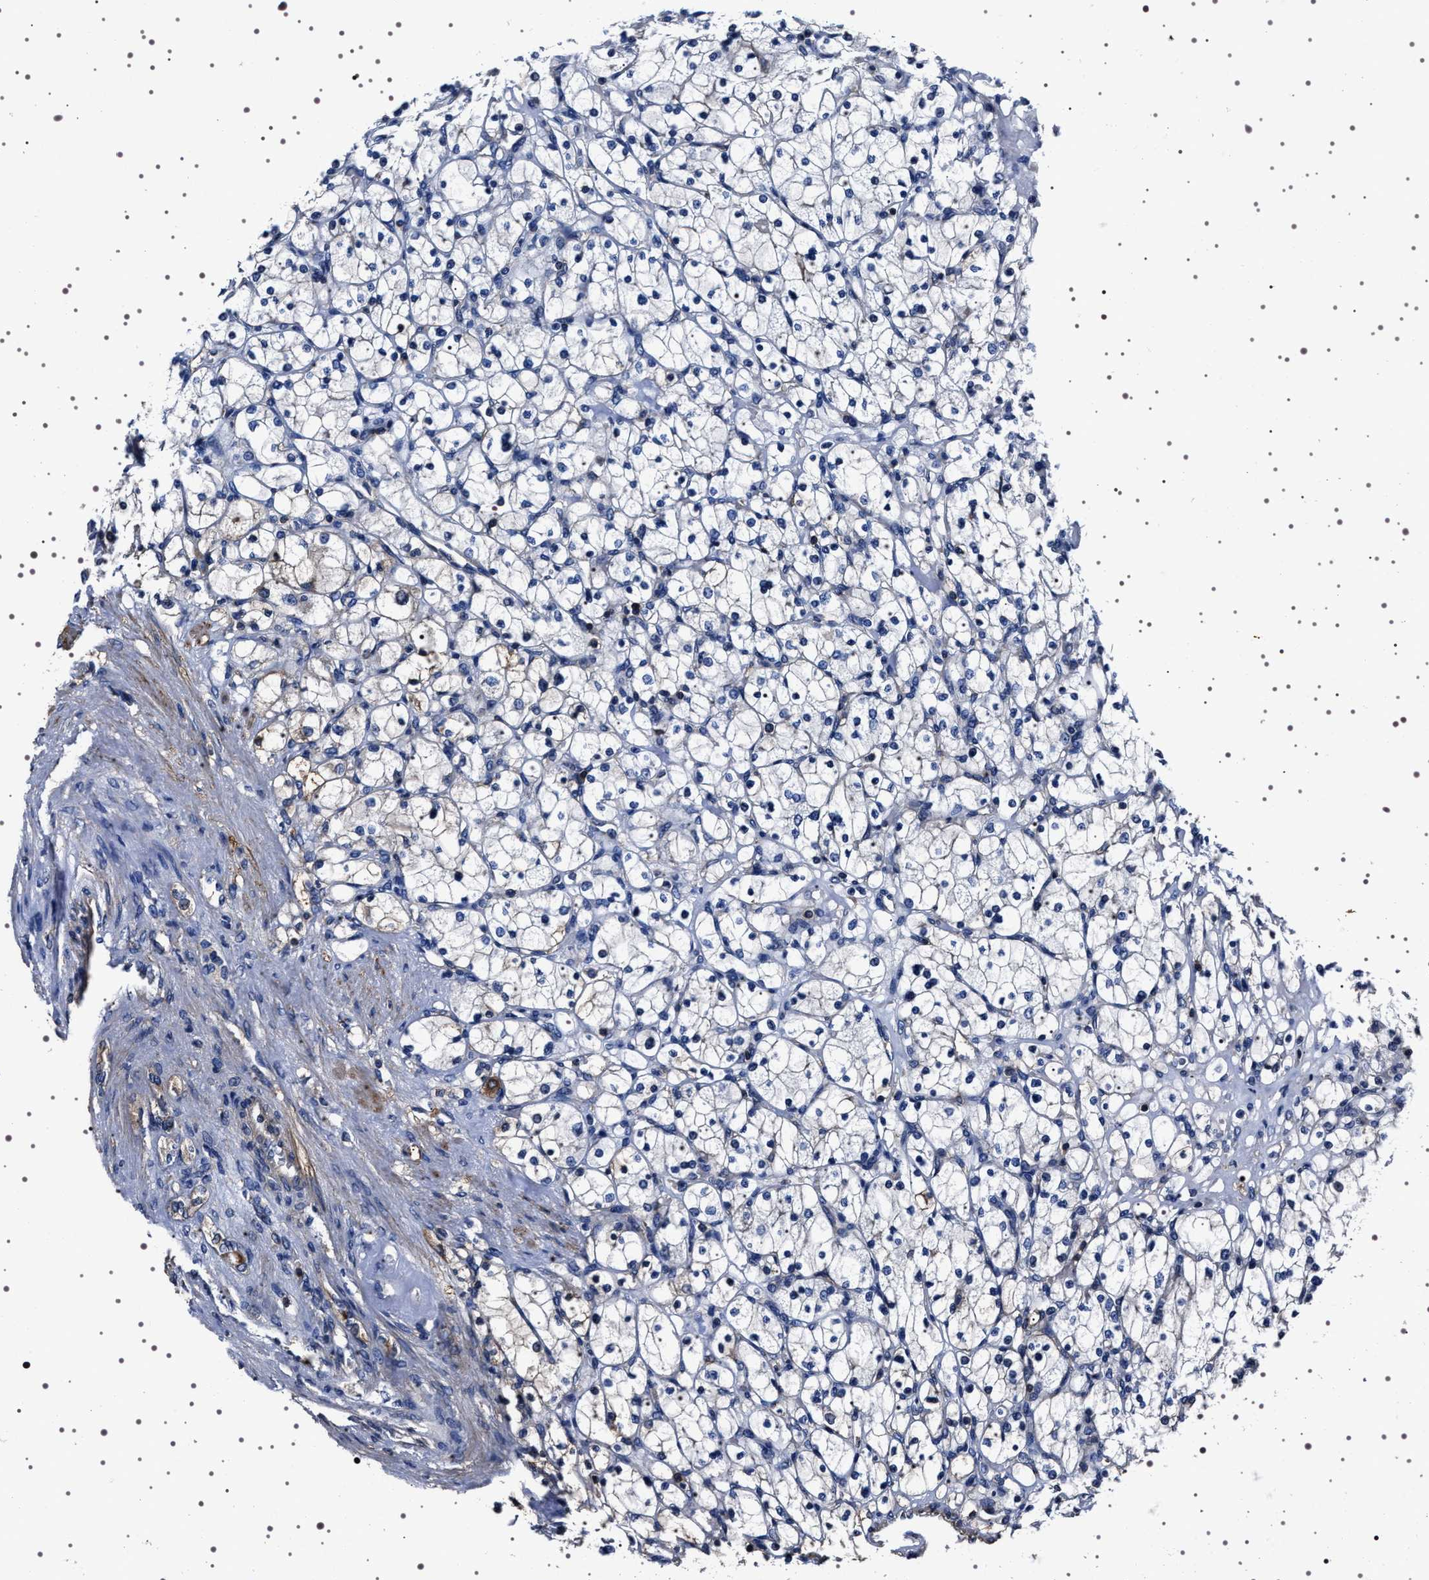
{"staining": {"intensity": "negative", "quantity": "none", "location": "none"}, "tissue": "renal cancer", "cell_type": "Tumor cells", "image_type": "cancer", "snomed": [{"axis": "morphology", "description": "Adenocarcinoma, NOS"}, {"axis": "topography", "description": "Kidney"}], "caption": "This is an immunohistochemistry (IHC) image of human adenocarcinoma (renal). There is no expression in tumor cells.", "gene": "WDR1", "patient": {"sex": "female", "age": 83}}